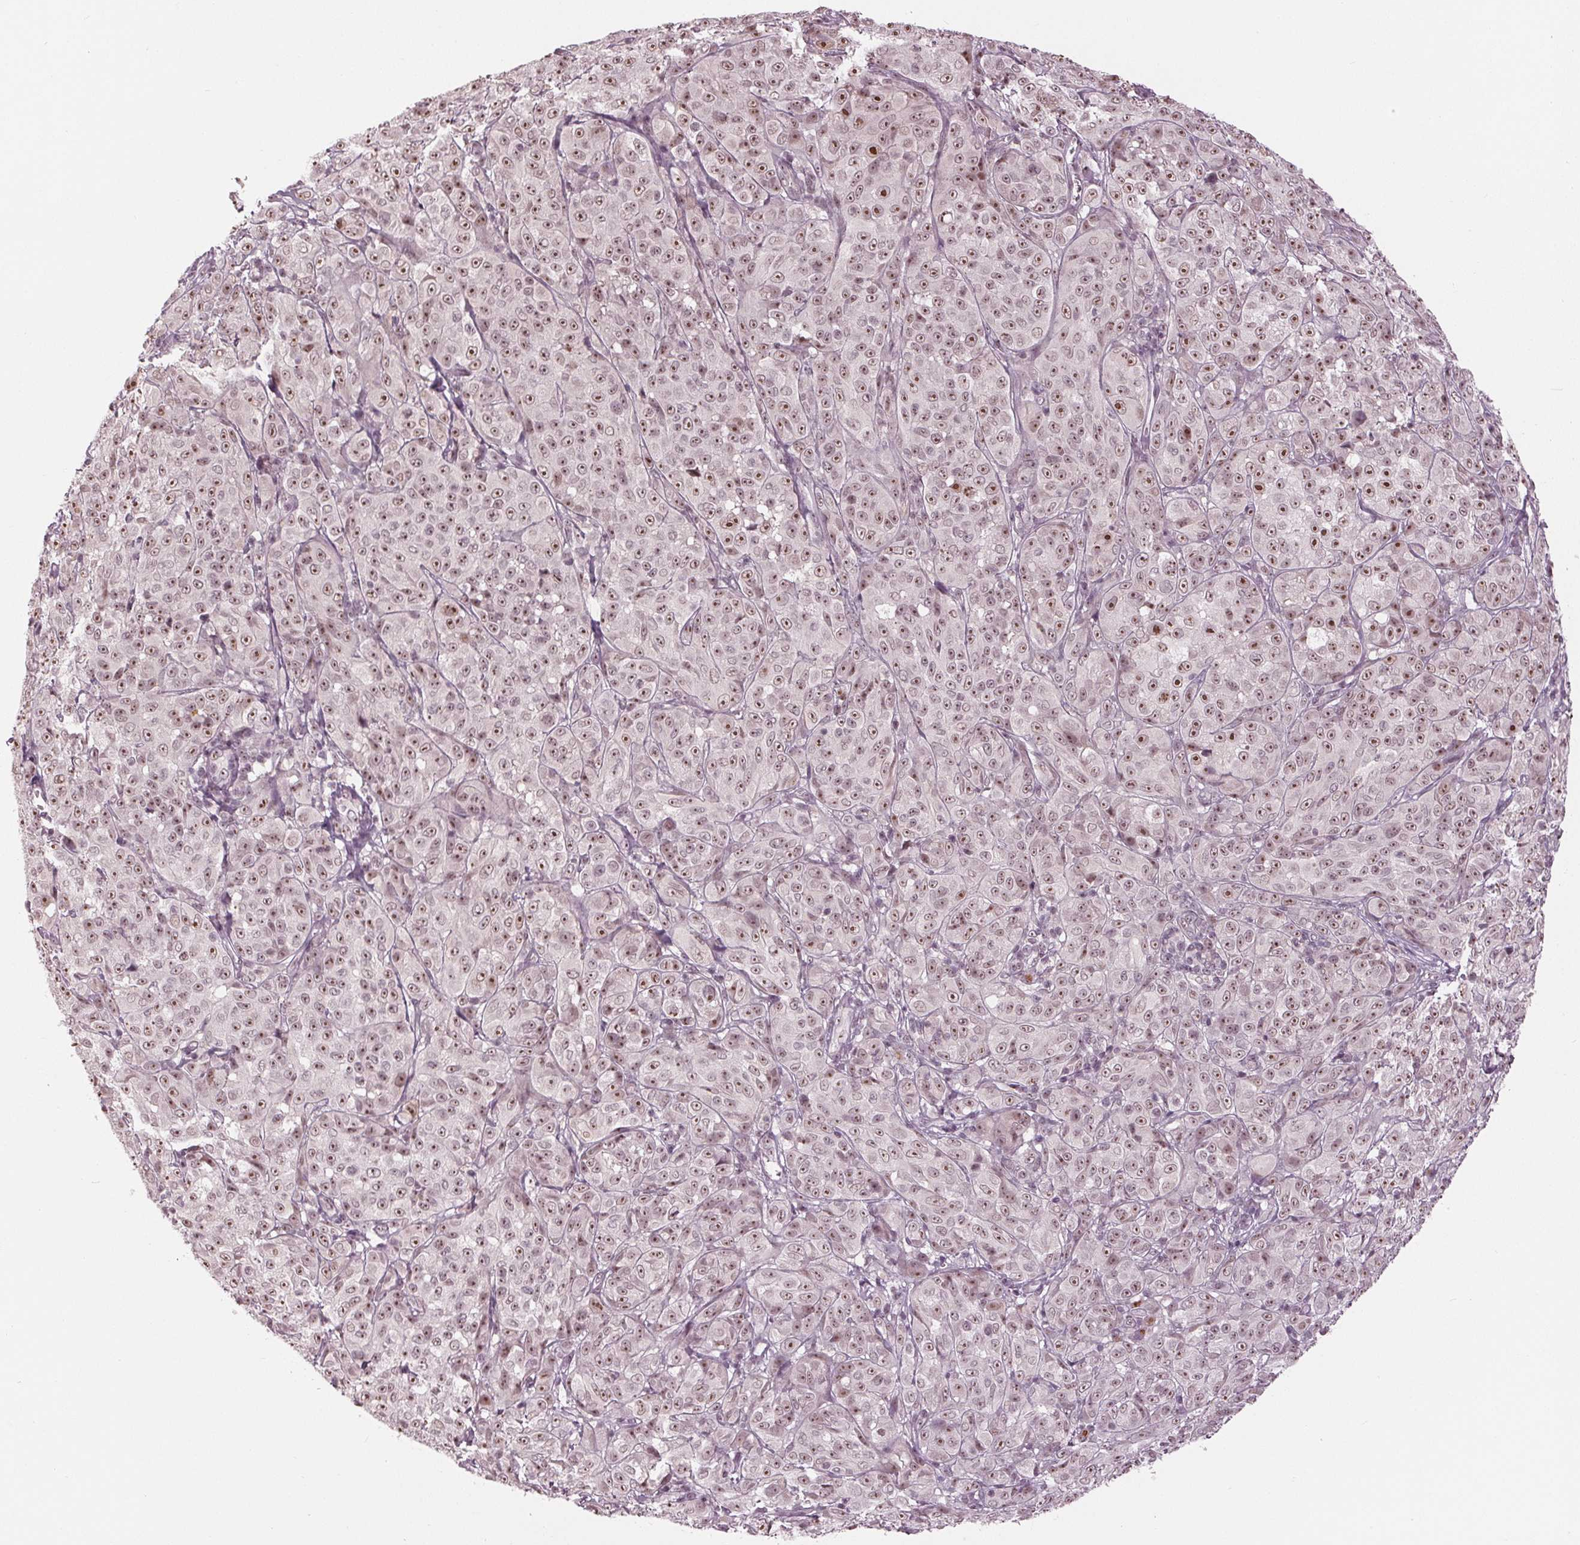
{"staining": {"intensity": "moderate", "quantity": ">75%", "location": "nuclear"}, "tissue": "melanoma", "cell_type": "Tumor cells", "image_type": "cancer", "snomed": [{"axis": "morphology", "description": "Malignant melanoma, NOS"}, {"axis": "topography", "description": "Skin"}], "caption": "Brown immunohistochemical staining in malignant melanoma exhibits moderate nuclear staining in approximately >75% of tumor cells.", "gene": "SLX4", "patient": {"sex": "male", "age": 89}}